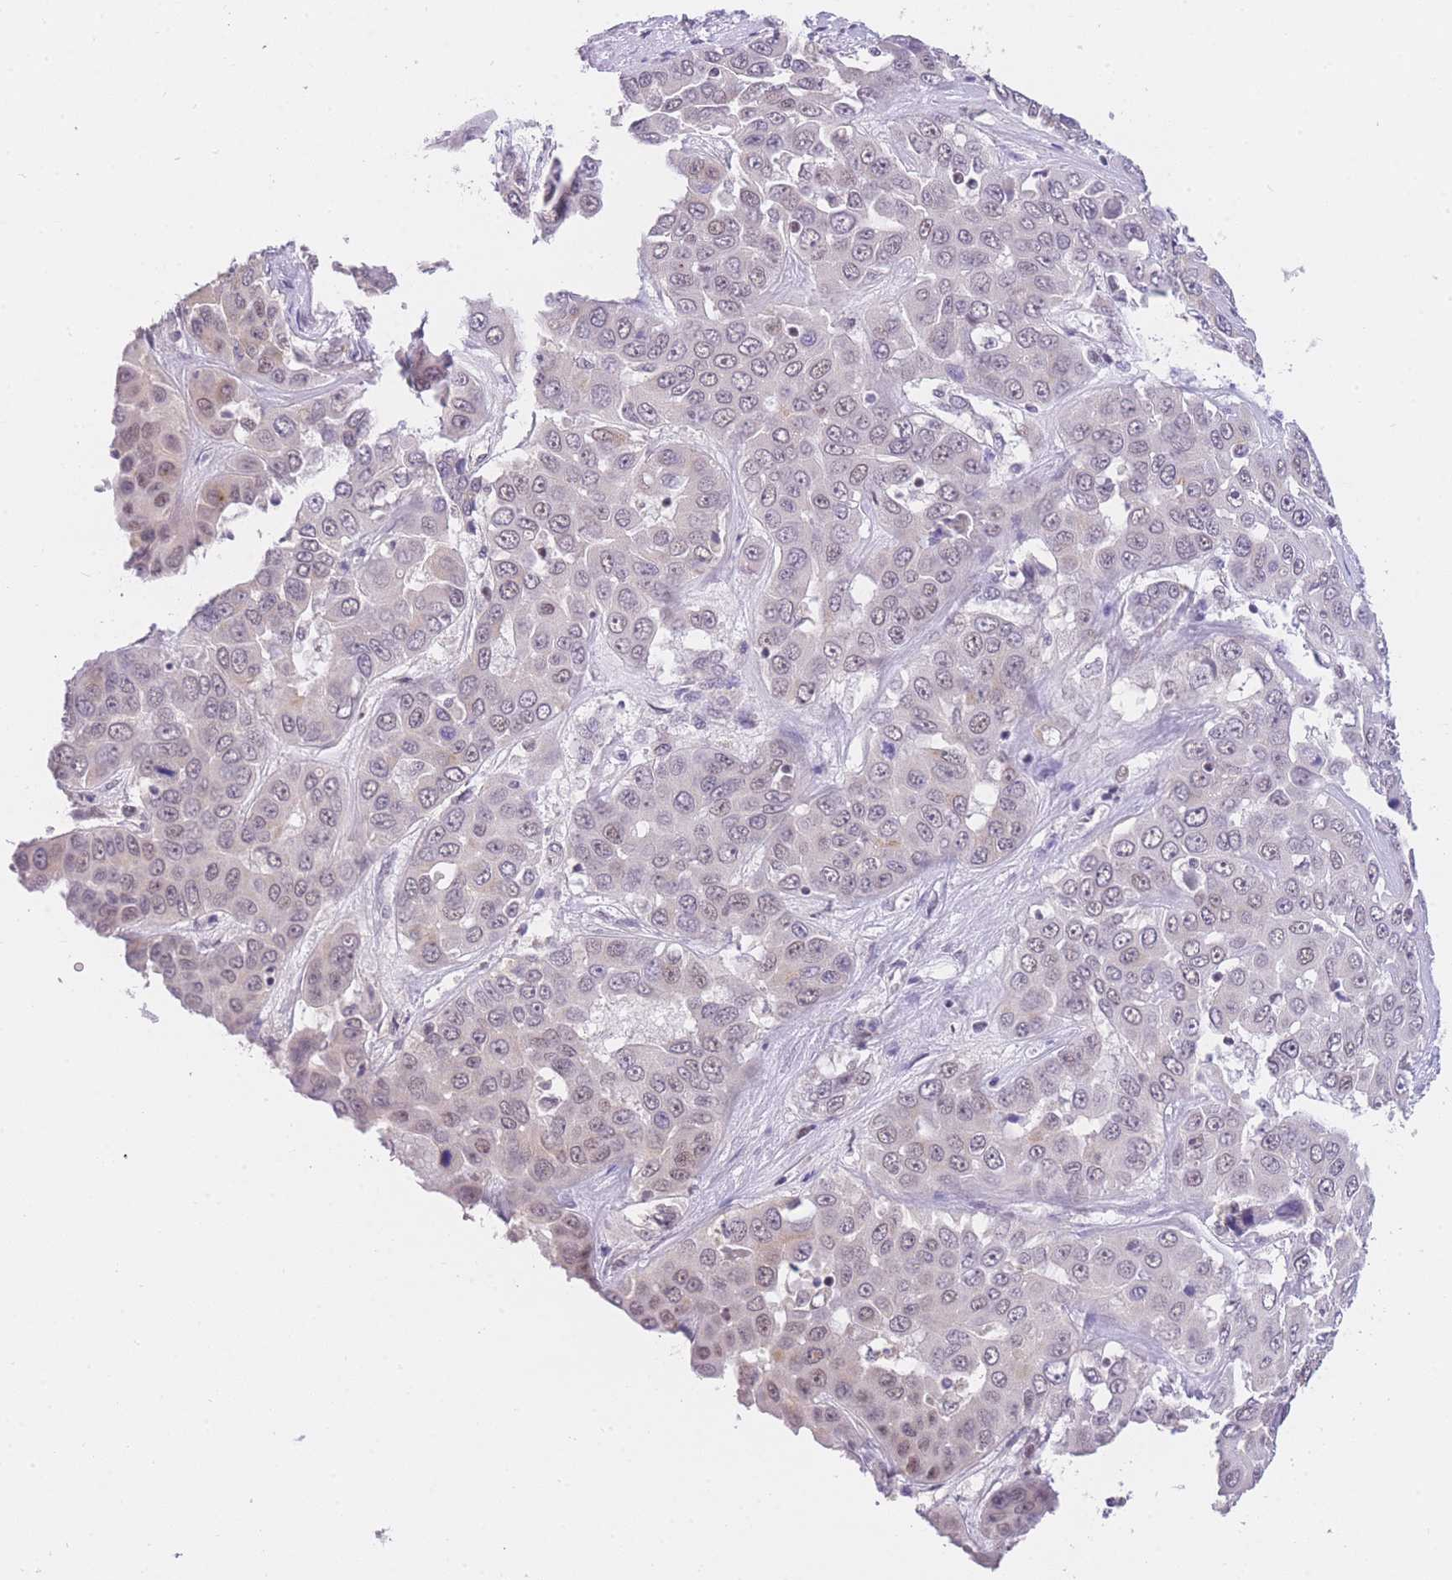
{"staining": {"intensity": "negative", "quantity": "none", "location": "none"}, "tissue": "liver cancer", "cell_type": "Tumor cells", "image_type": "cancer", "snomed": [{"axis": "morphology", "description": "Cholangiocarcinoma"}, {"axis": "topography", "description": "Liver"}], "caption": "Immunohistochemistry (IHC) image of neoplastic tissue: liver cancer stained with DAB (3,3'-diaminobenzidine) shows no significant protein positivity in tumor cells. The staining is performed using DAB brown chromogen with nuclei counter-stained in using hematoxylin.", "gene": "SLC35F2", "patient": {"sex": "female", "age": 52}}